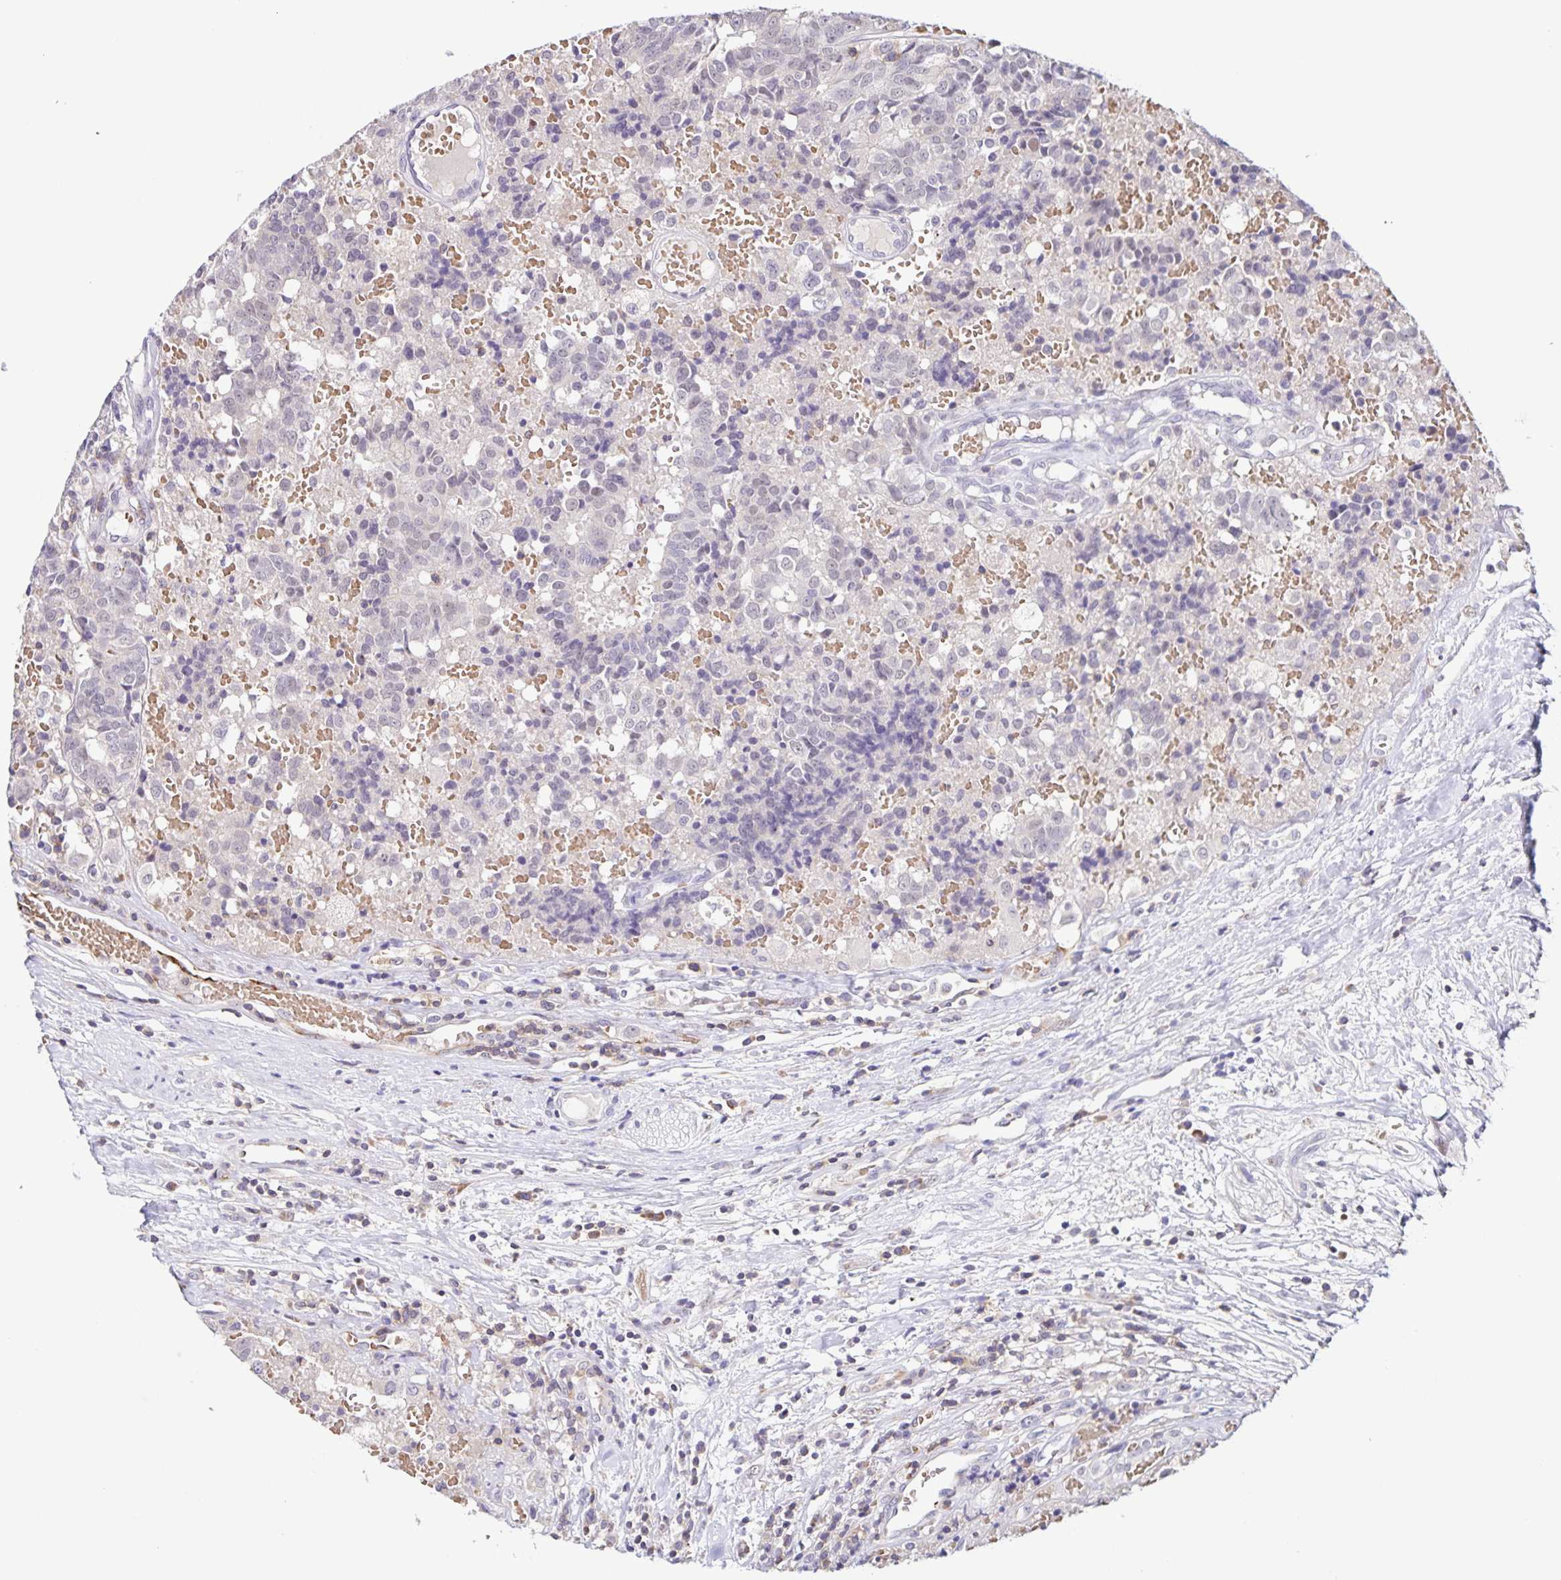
{"staining": {"intensity": "negative", "quantity": "none", "location": "none"}, "tissue": "prostate cancer", "cell_type": "Tumor cells", "image_type": "cancer", "snomed": [{"axis": "morphology", "description": "Adenocarcinoma, High grade"}, {"axis": "topography", "description": "Prostate and seminal vesicle, NOS"}], "caption": "Immunohistochemistry micrograph of neoplastic tissue: prostate cancer (high-grade adenocarcinoma) stained with DAB displays no significant protein positivity in tumor cells. (DAB (3,3'-diaminobenzidine) immunohistochemistry (IHC), high magnification).", "gene": "STPG4", "patient": {"sex": "male", "age": 60}}